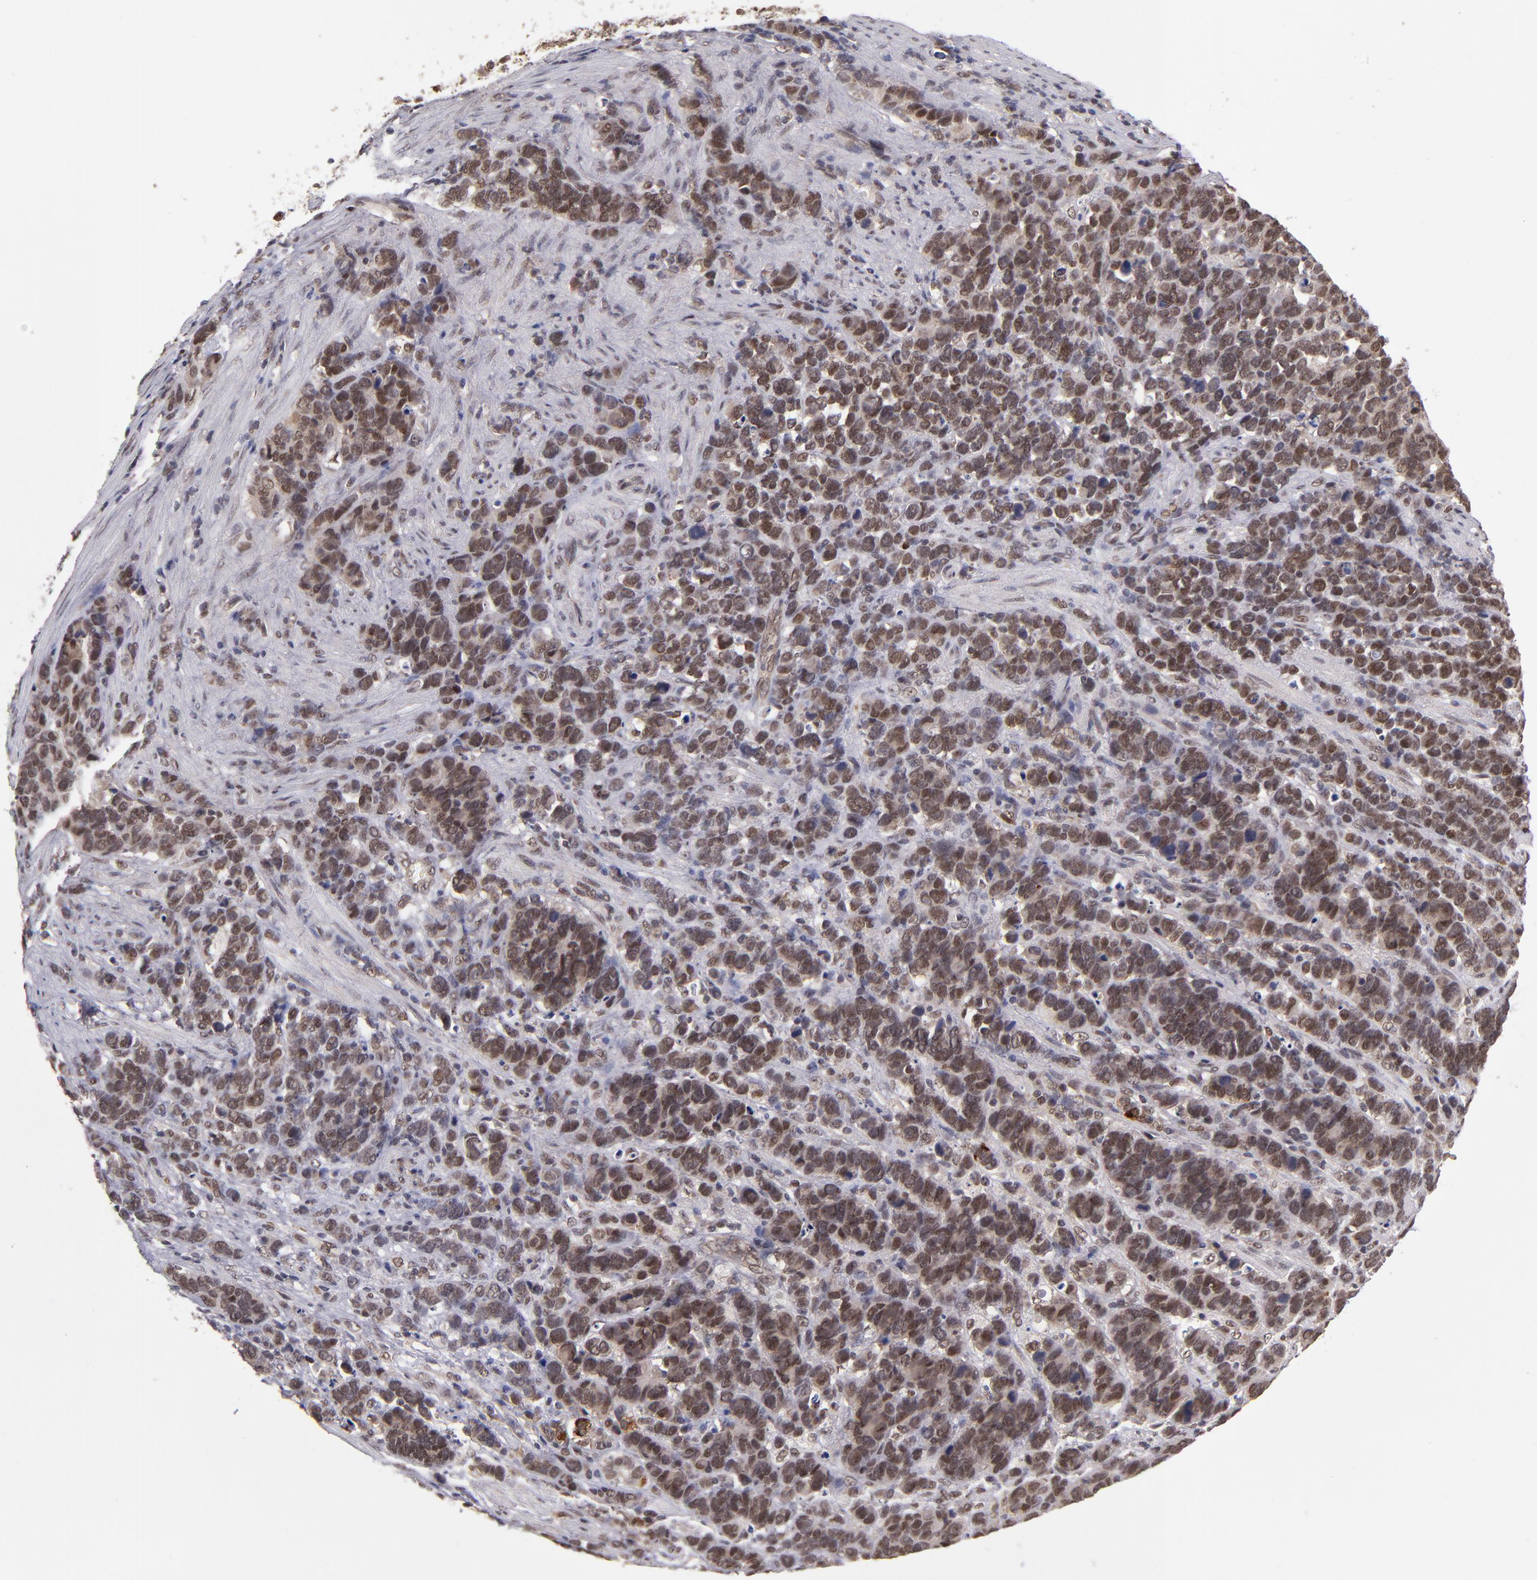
{"staining": {"intensity": "moderate", "quantity": ">75%", "location": "nuclear"}, "tissue": "stomach cancer", "cell_type": "Tumor cells", "image_type": "cancer", "snomed": [{"axis": "morphology", "description": "Adenocarcinoma, NOS"}, {"axis": "topography", "description": "Stomach, upper"}], "caption": "Stomach cancer (adenocarcinoma) stained with DAB (3,3'-diaminobenzidine) IHC reveals medium levels of moderate nuclear positivity in approximately >75% of tumor cells.", "gene": "EP300", "patient": {"sex": "male", "age": 71}}